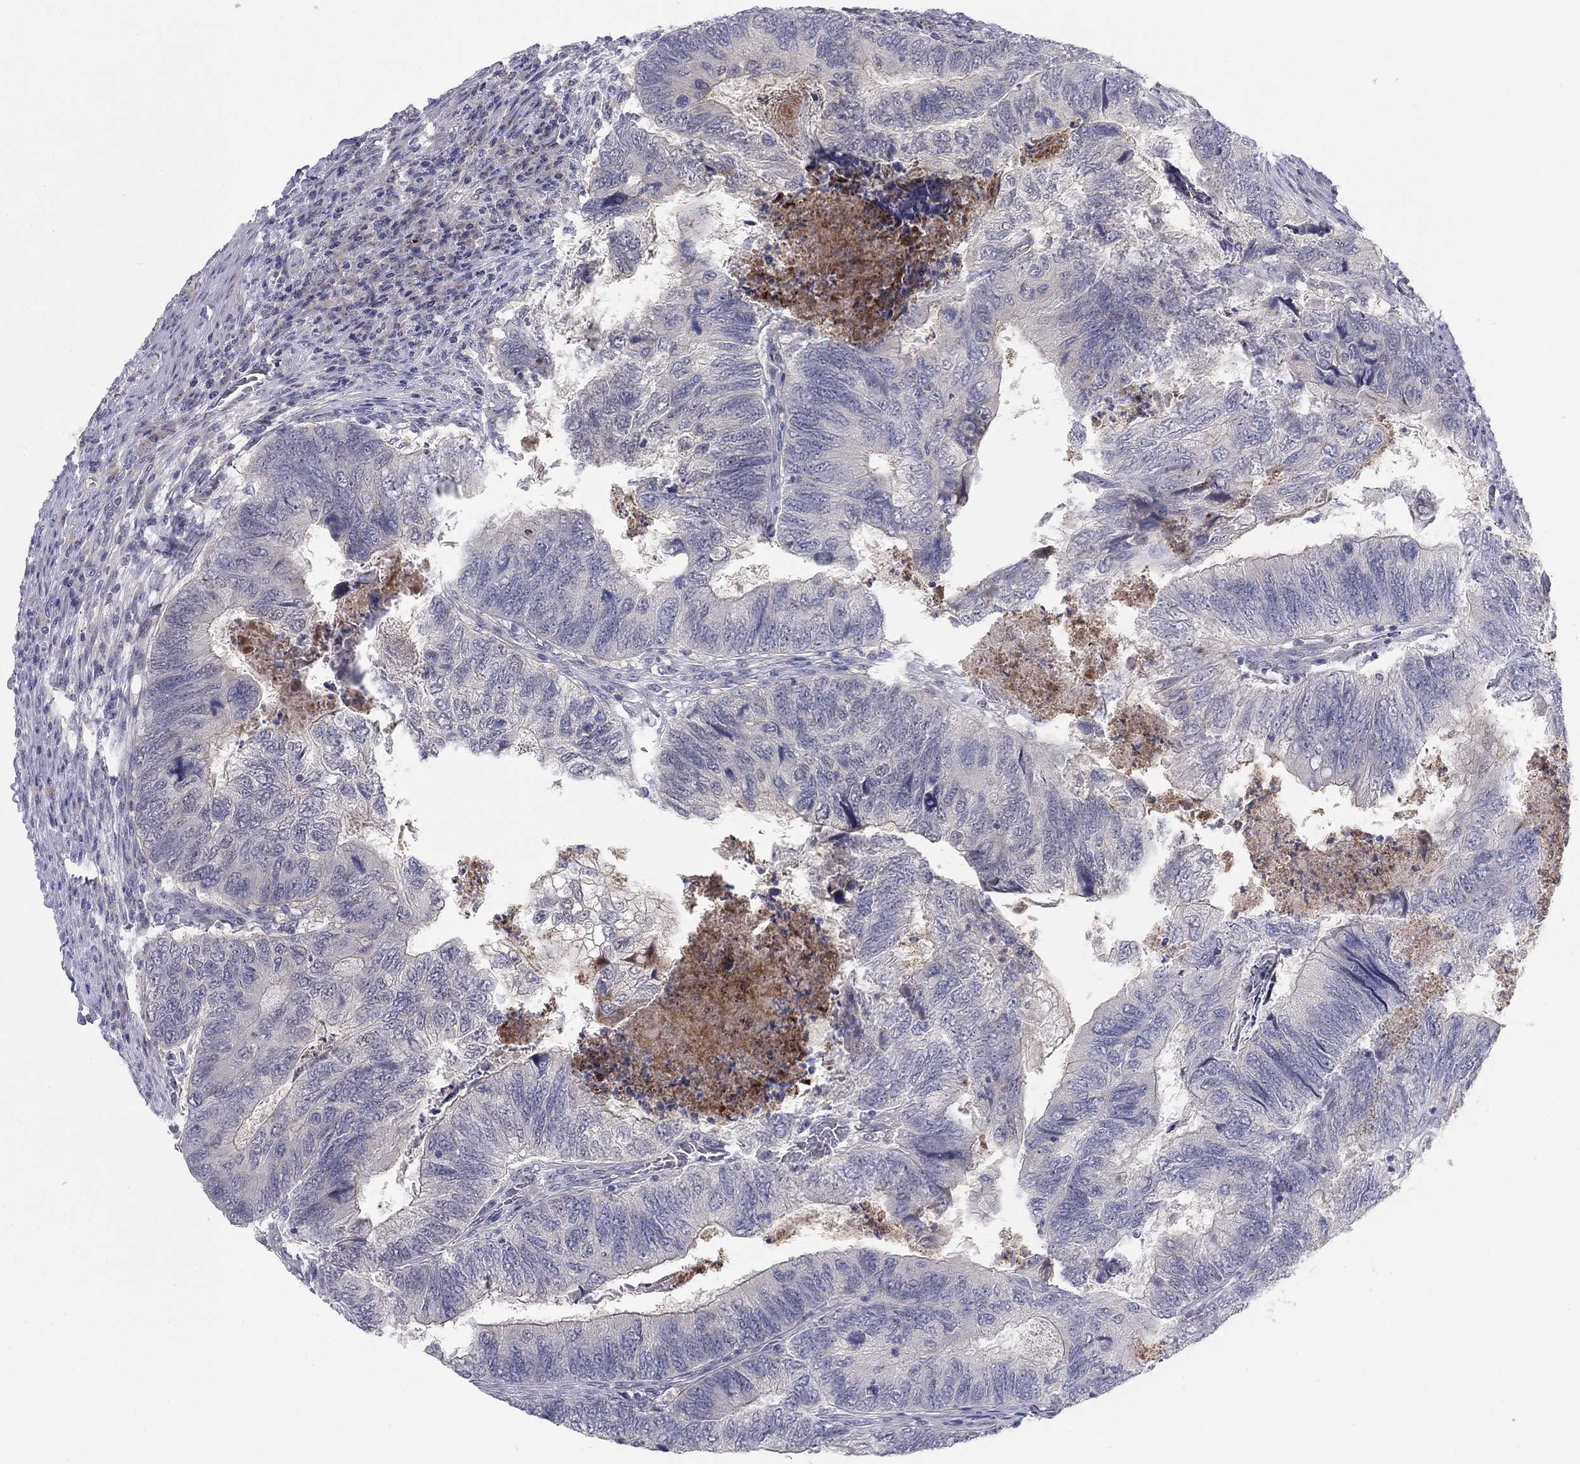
{"staining": {"intensity": "negative", "quantity": "none", "location": "none"}, "tissue": "colorectal cancer", "cell_type": "Tumor cells", "image_type": "cancer", "snomed": [{"axis": "morphology", "description": "Adenocarcinoma, NOS"}, {"axis": "topography", "description": "Colon"}], "caption": "The micrograph shows no staining of tumor cells in colorectal cancer (adenocarcinoma).", "gene": "AMN1", "patient": {"sex": "female", "age": 67}}